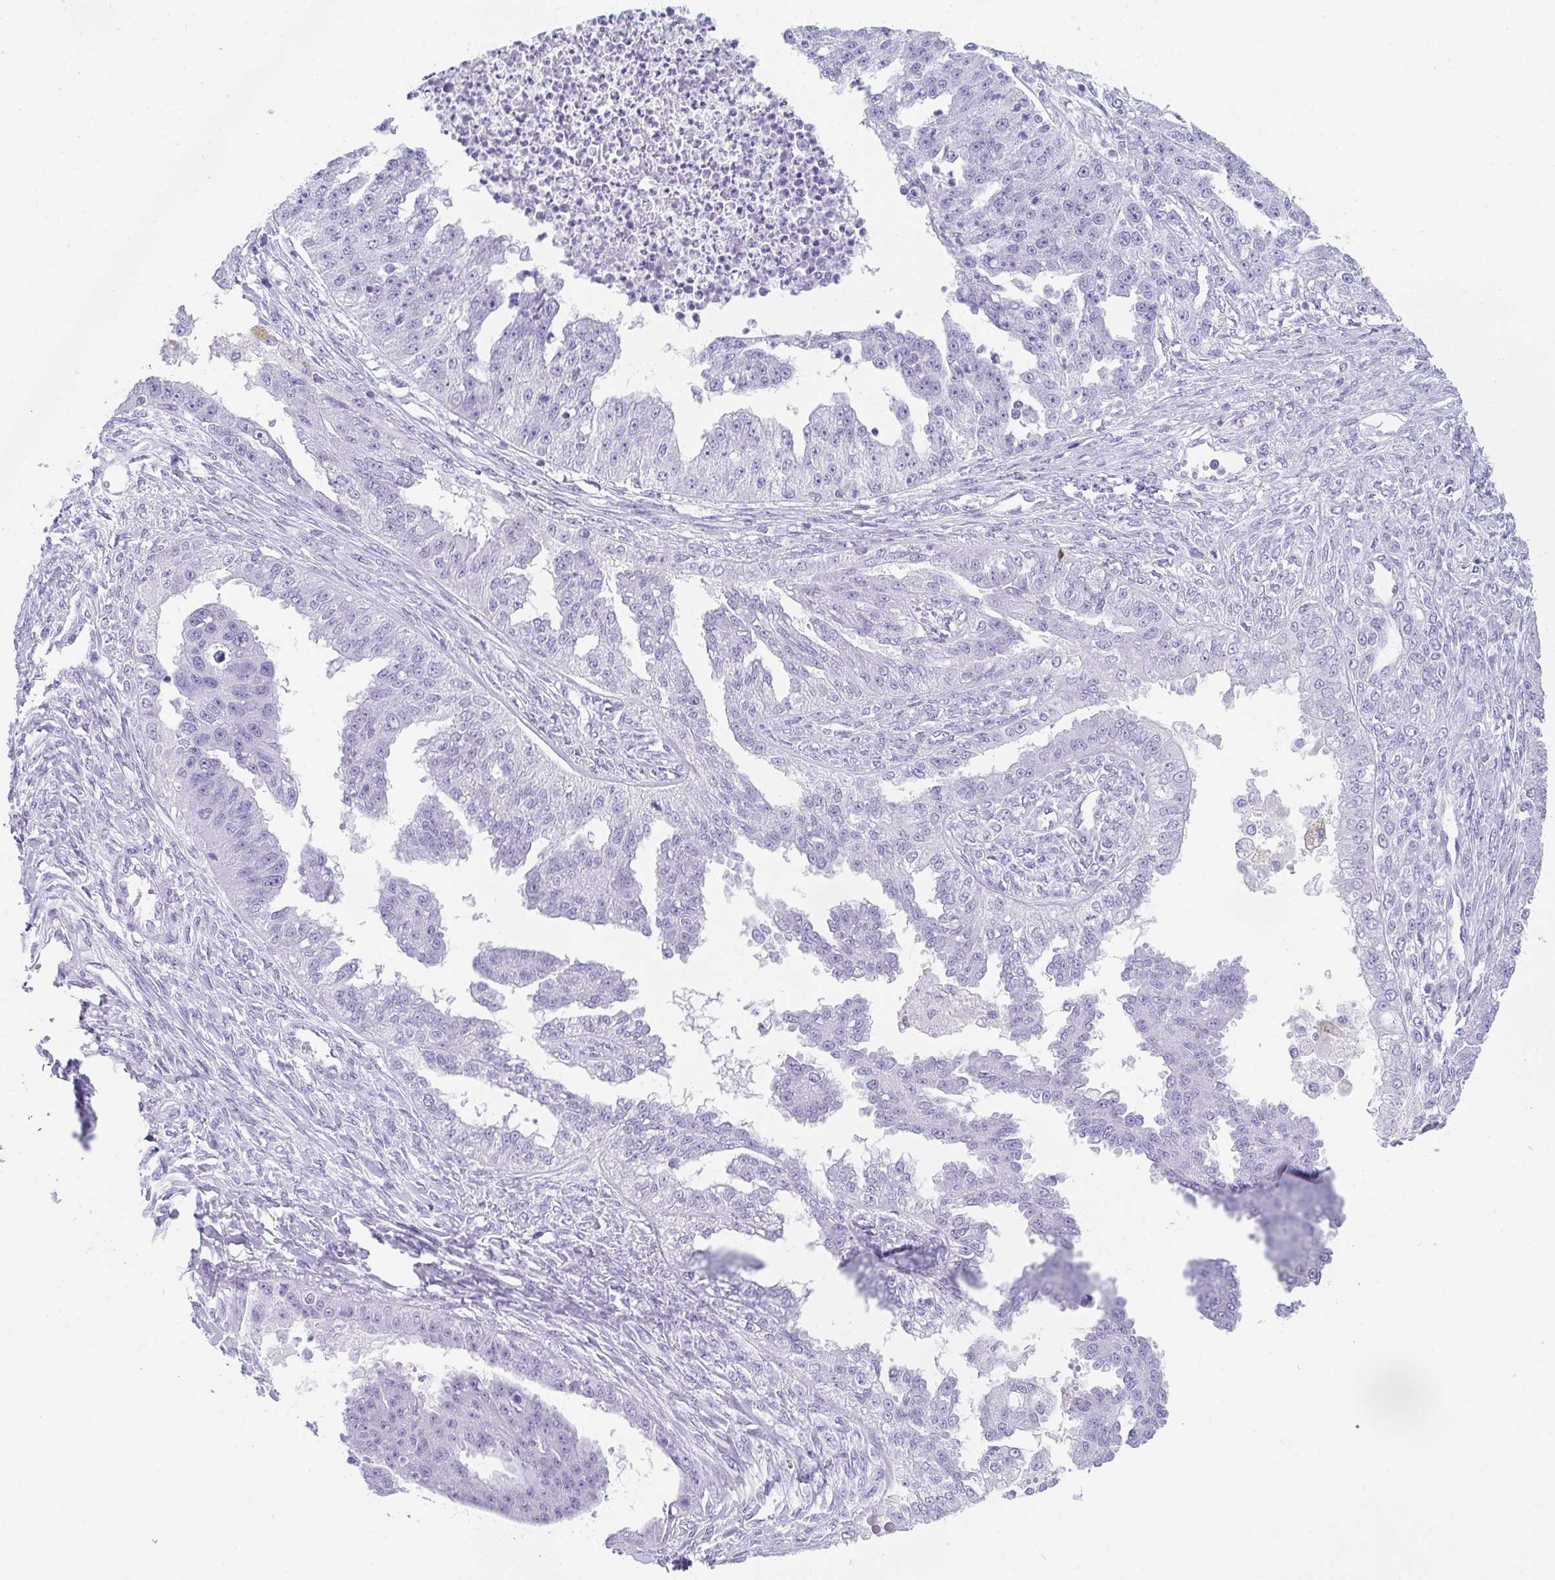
{"staining": {"intensity": "negative", "quantity": "none", "location": "none"}, "tissue": "ovarian cancer", "cell_type": "Tumor cells", "image_type": "cancer", "snomed": [{"axis": "morphology", "description": "Cystadenocarcinoma, serous, NOS"}, {"axis": "topography", "description": "Ovary"}], "caption": "Protein analysis of serous cystadenocarcinoma (ovarian) exhibits no significant staining in tumor cells.", "gene": "RLF", "patient": {"sex": "female", "age": 58}}